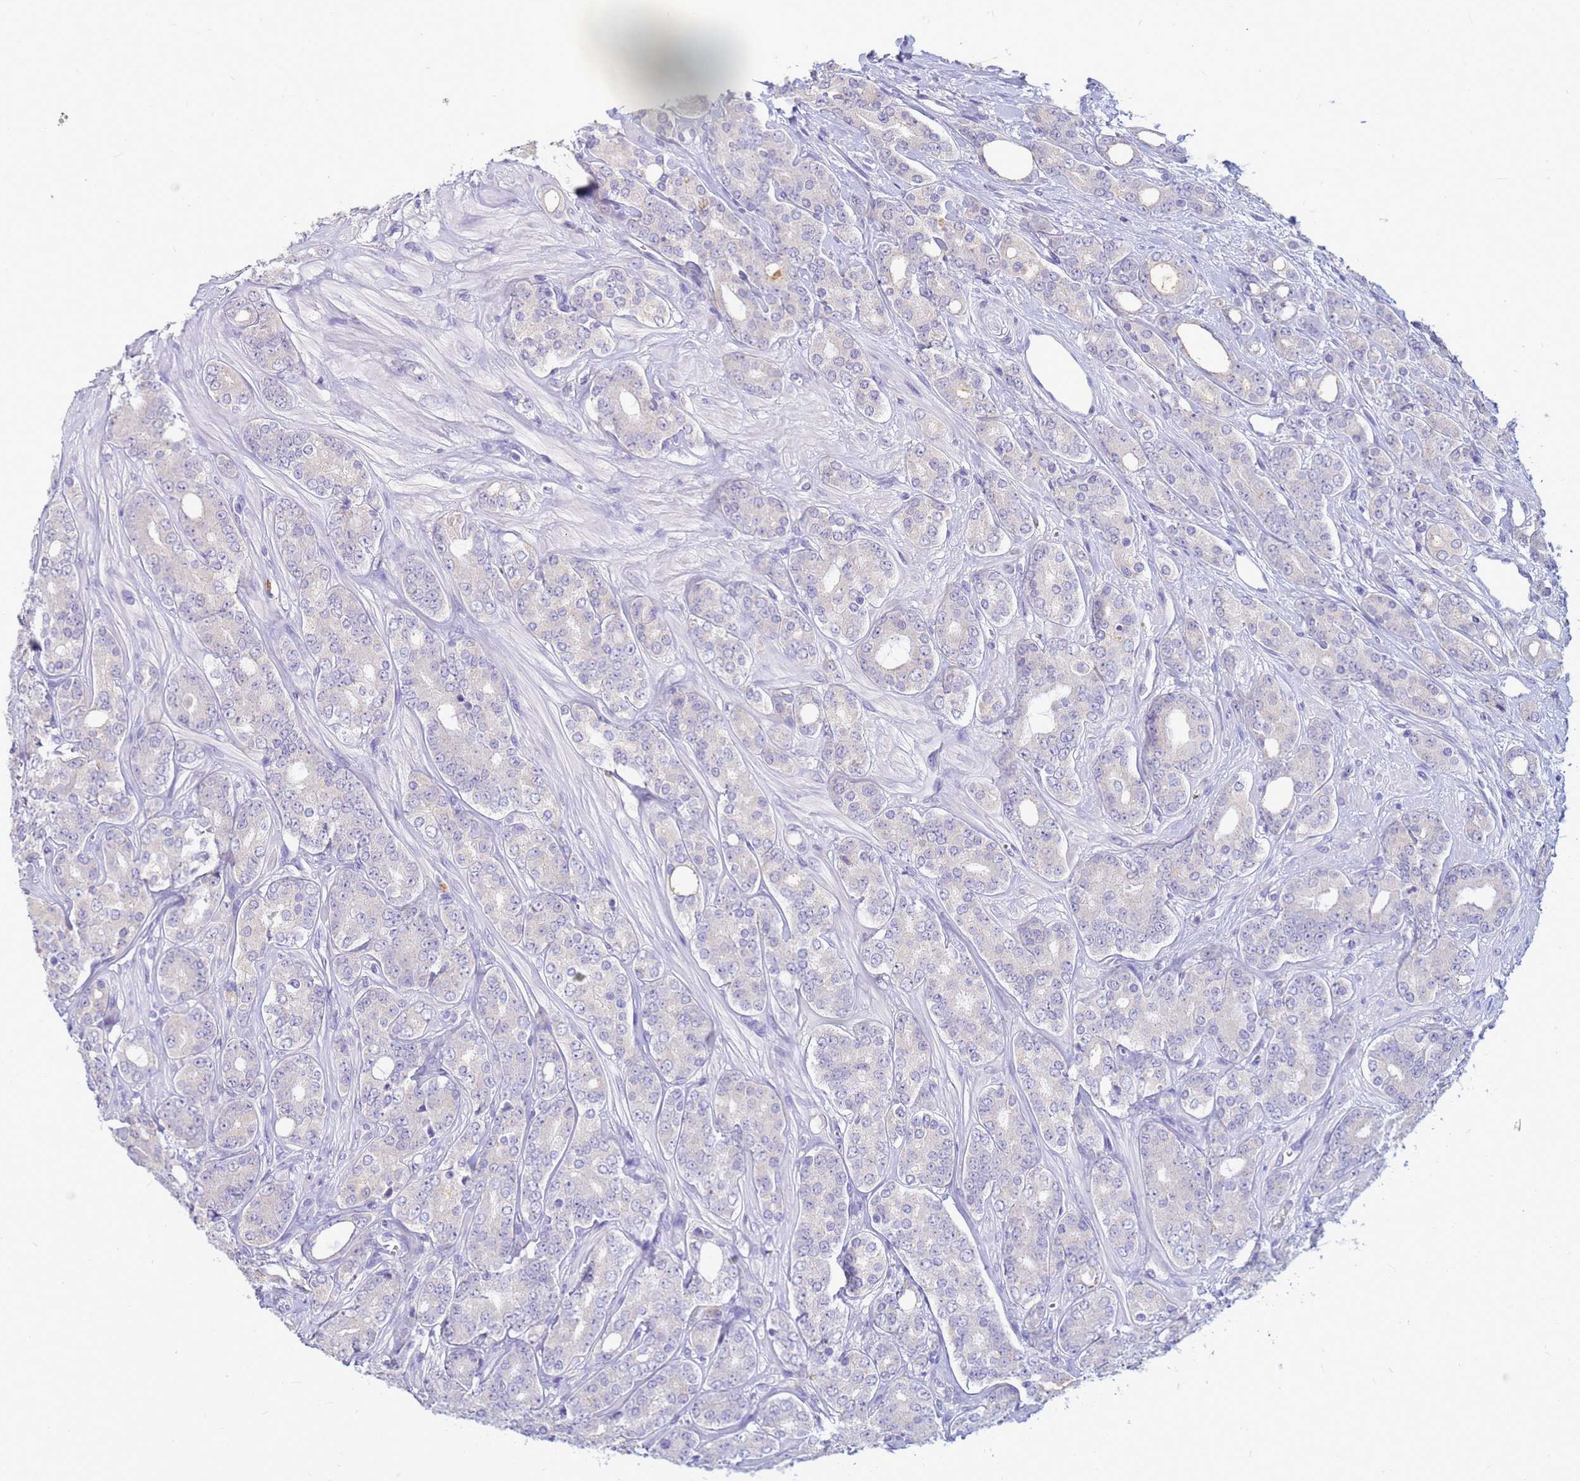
{"staining": {"intensity": "negative", "quantity": "none", "location": "none"}, "tissue": "prostate cancer", "cell_type": "Tumor cells", "image_type": "cancer", "snomed": [{"axis": "morphology", "description": "Adenocarcinoma, High grade"}, {"axis": "topography", "description": "Prostate"}], "caption": "The photomicrograph exhibits no significant staining in tumor cells of high-grade adenocarcinoma (prostate).", "gene": "B3GNT8", "patient": {"sex": "male", "age": 62}}